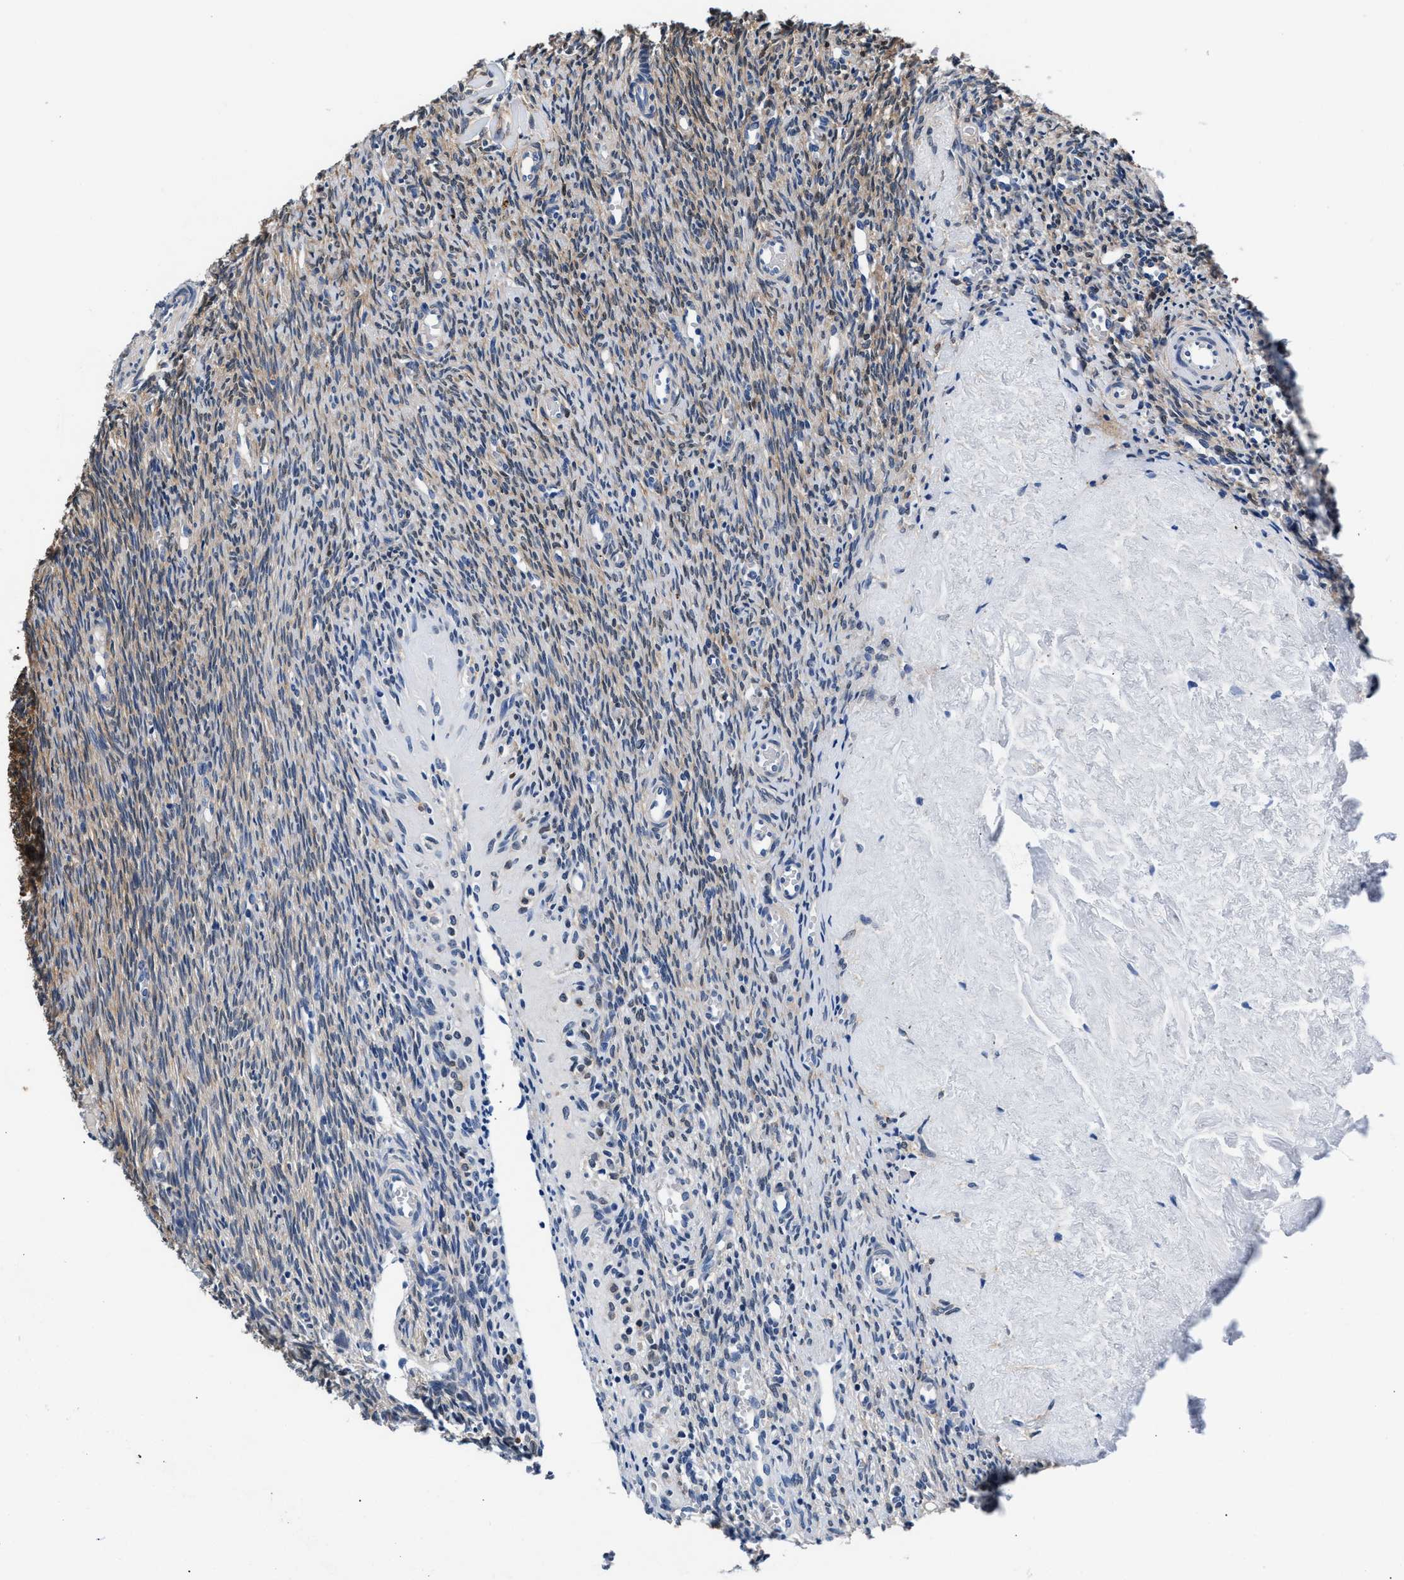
{"staining": {"intensity": "weak", "quantity": "<25%", "location": "cytoplasmic/membranous"}, "tissue": "ovary", "cell_type": "Ovarian stroma cells", "image_type": "normal", "snomed": [{"axis": "morphology", "description": "Normal tissue, NOS"}, {"axis": "topography", "description": "Ovary"}], "caption": "Immunohistochemical staining of benign human ovary reveals no significant expression in ovarian stroma cells.", "gene": "GSTM1", "patient": {"sex": "female", "age": 41}}